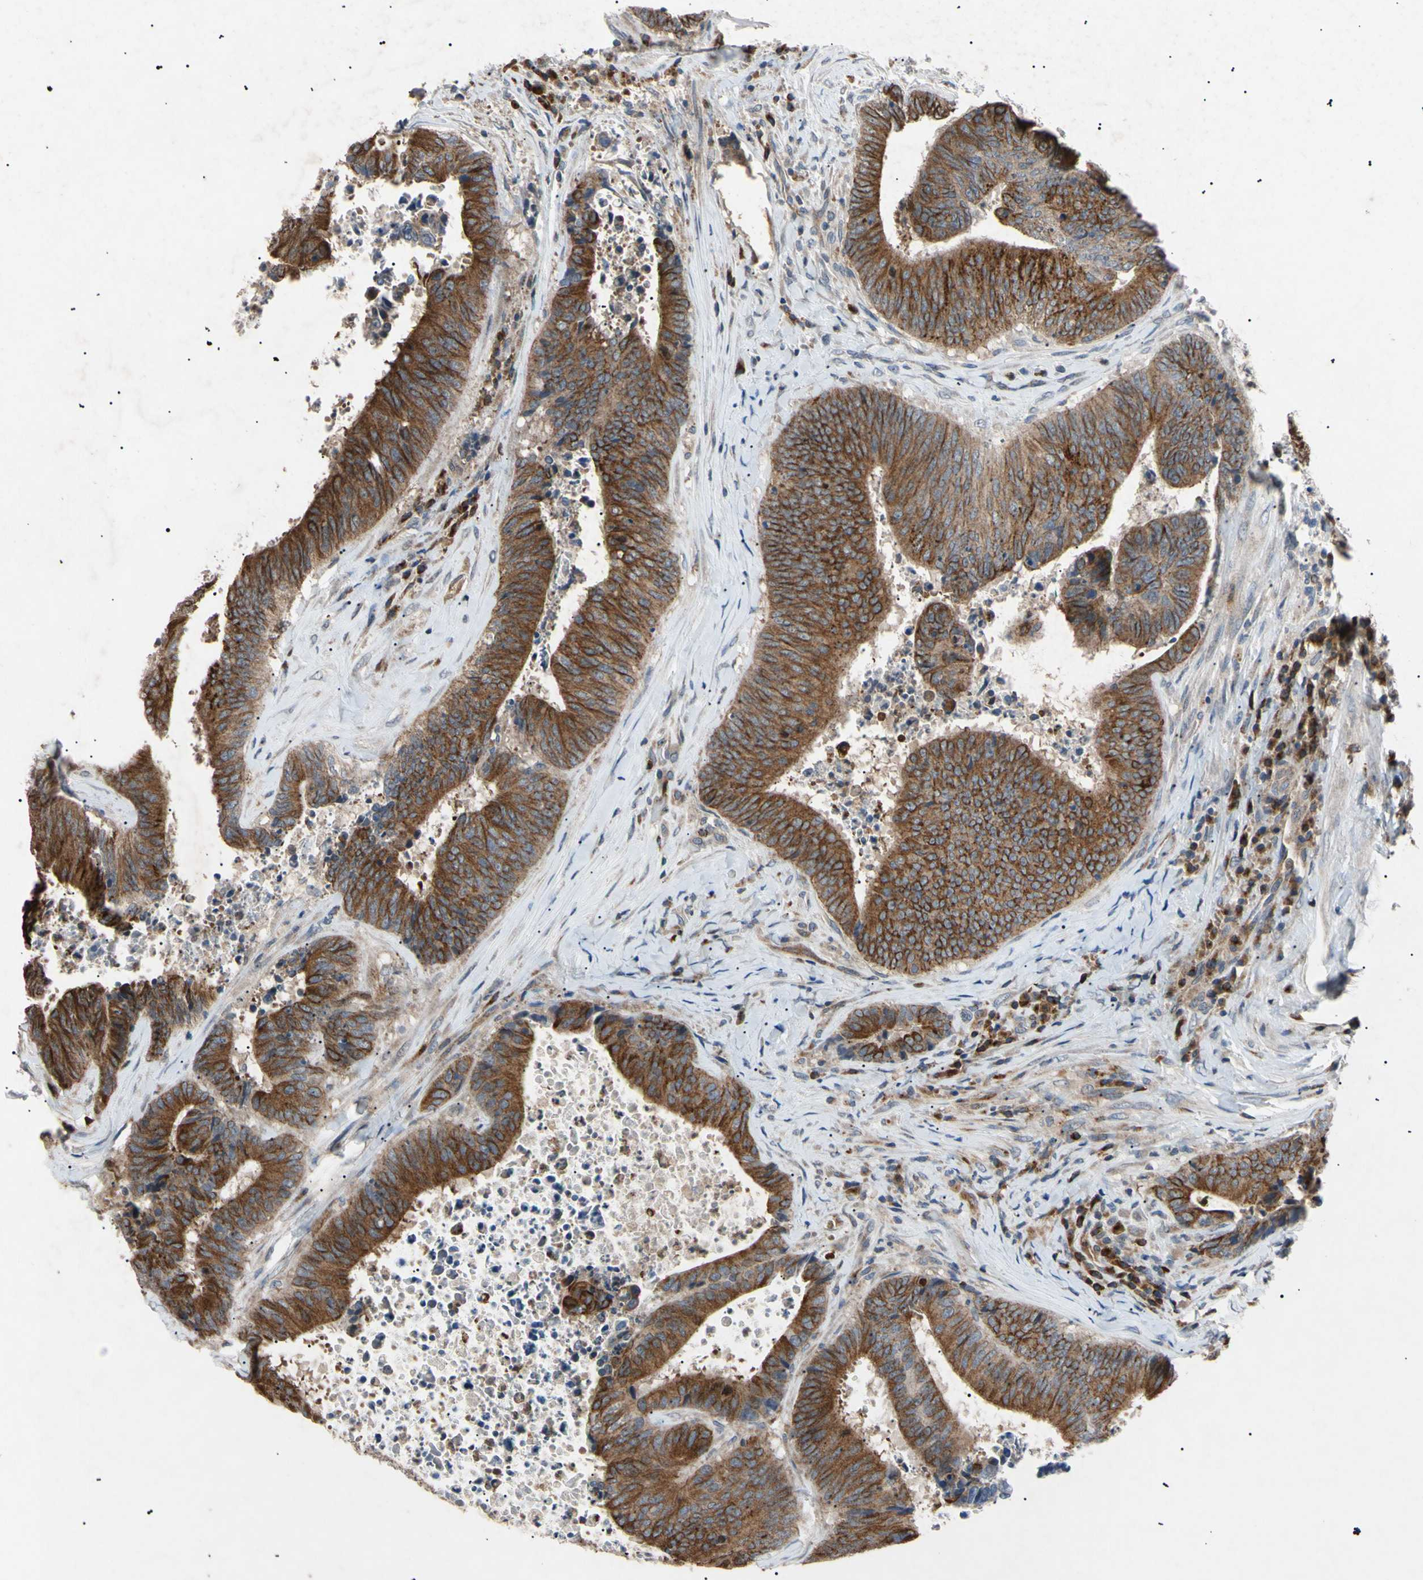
{"staining": {"intensity": "moderate", "quantity": ">75%", "location": "cytoplasmic/membranous"}, "tissue": "colorectal cancer", "cell_type": "Tumor cells", "image_type": "cancer", "snomed": [{"axis": "morphology", "description": "Adenocarcinoma, NOS"}, {"axis": "topography", "description": "Rectum"}], "caption": "Protein expression analysis of colorectal cancer displays moderate cytoplasmic/membranous positivity in approximately >75% of tumor cells.", "gene": "TUBB4A", "patient": {"sex": "male", "age": 72}}